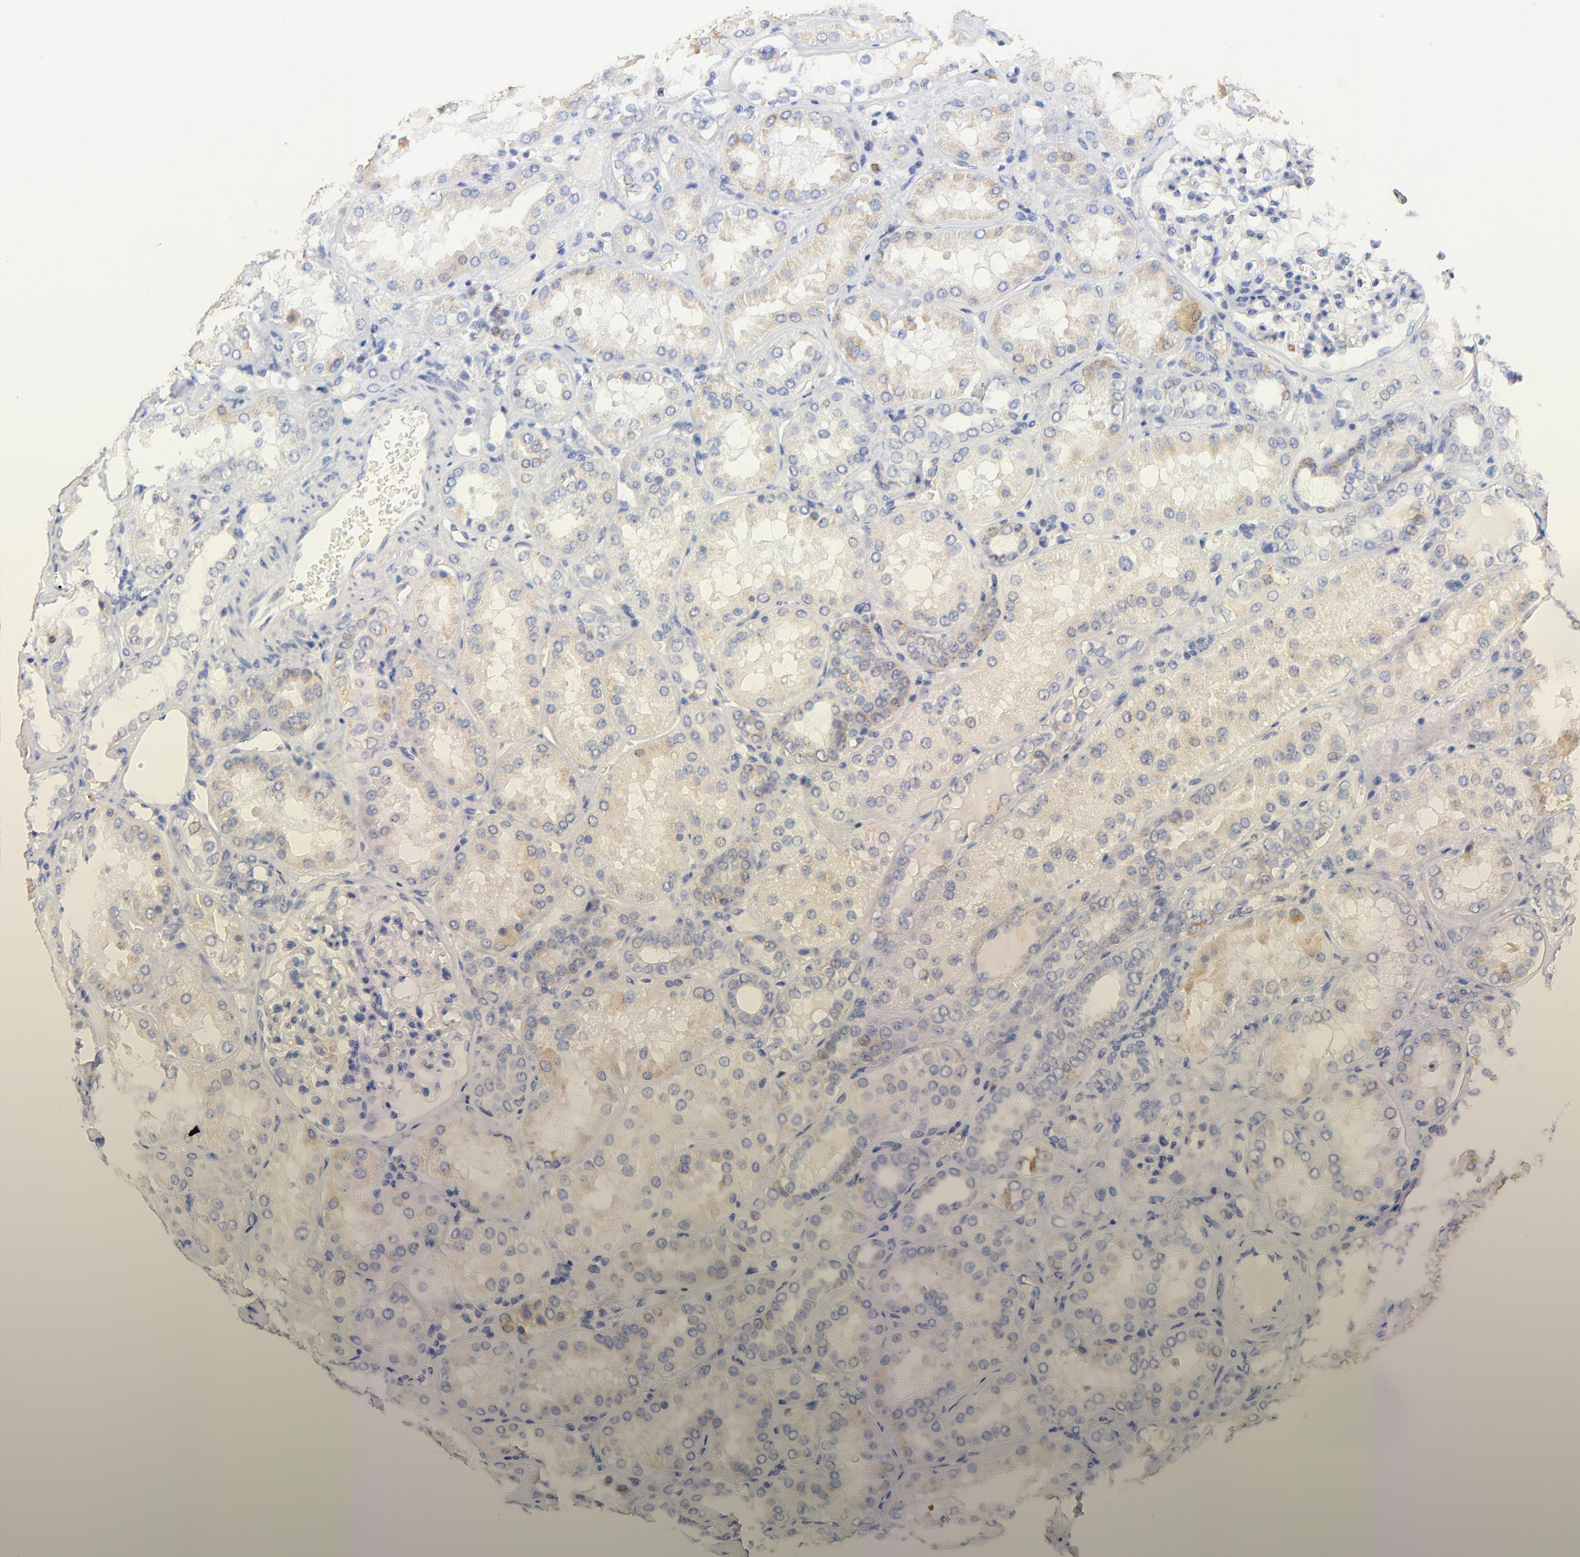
{"staining": {"intensity": "negative", "quantity": "none", "location": "none"}, "tissue": "kidney", "cell_type": "Cells in glomeruli", "image_type": "normal", "snomed": [{"axis": "morphology", "description": "Normal tissue, NOS"}, {"axis": "topography", "description": "Kidney"}], "caption": "The micrograph reveals no staining of cells in glomeruli in benign kidney. (Immunohistochemistry (ihc), brightfield microscopy, high magnification).", "gene": "ATP5F1D", "patient": {"sex": "female", "age": 56}}